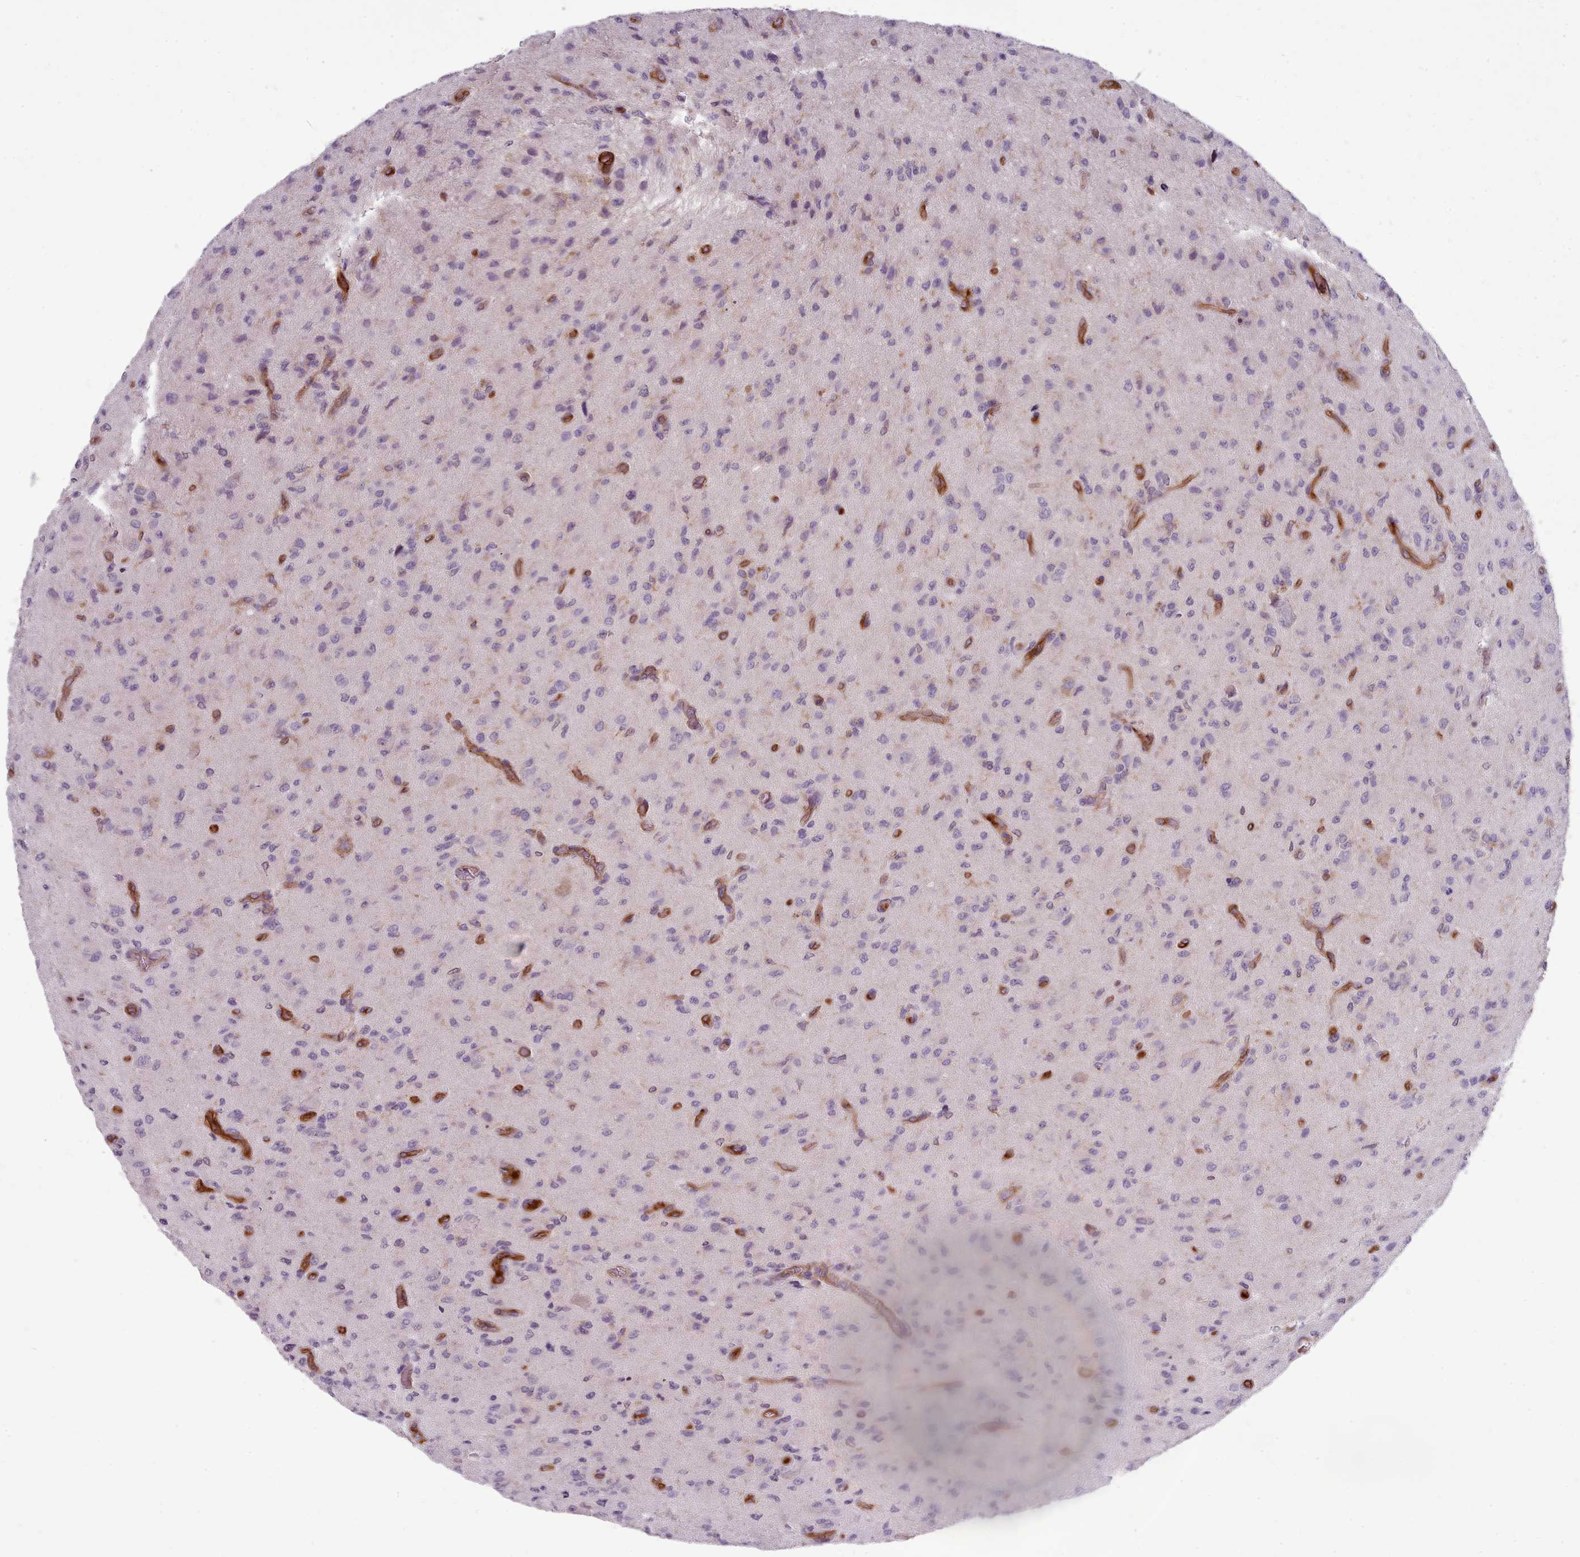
{"staining": {"intensity": "negative", "quantity": "none", "location": "none"}, "tissue": "glioma", "cell_type": "Tumor cells", "image_type": "cancer", "snomed": [{"axis": "morphology", "description": "Glioma, malignant, High grade"}, {"axis": "topography", "description": "Brain"}], "caption": "IHC image of neoplastic tissue: glioma stained with DAB (3,3'-diaminobenzidine) reveals no significant protein staining in tumor cells. The staining was performed using DAB (3,3'-diaminobenzidine) to visualize the protein expression in brown, while the nuclei were stained in blue with hematoxylin (Magnification: 20x).", "gene": "CD300LF", "patient": {"sex": "male", "age": 36}}